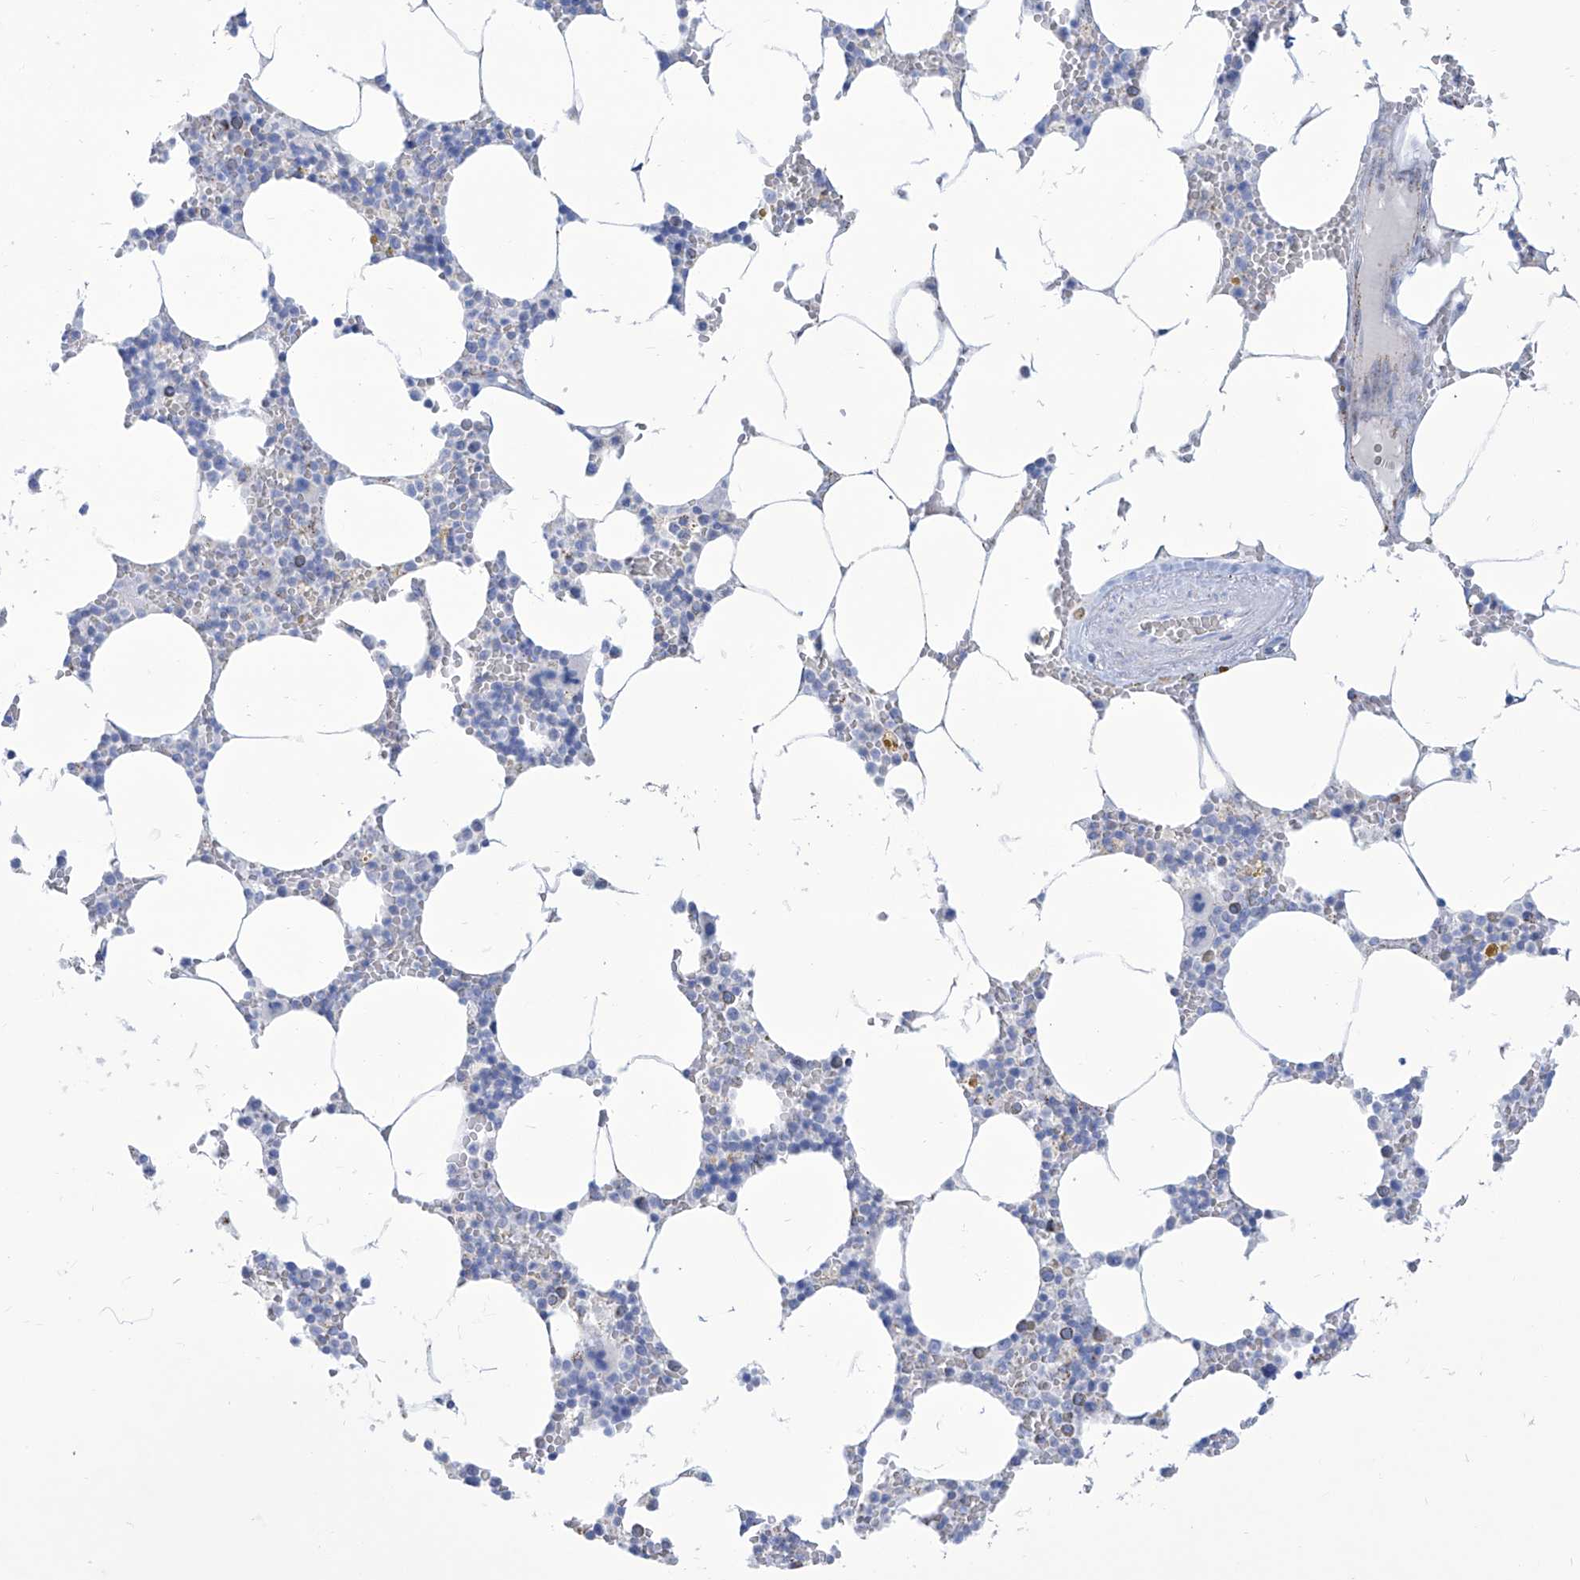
{"staining": {"intensity": "moderate", "quantity": "<25%", "location": "cytoplasmic/membranous"}, "tissue": "bone marrow", "cell_type": "Hematopoietic cells", "image_type": "normal", "snomed": [{"axis": "morphology", "description": "Normal tissue, NOS"}, {"axis": "topography", "description": "Bone marrow"}], "caption": "Approximately <25% of hematopoietic cells in benign bone marrow show moderate cytoplasmic/membranous protein staining as visualized by brown immunohistochemical staining.", "gene": "ALDH6A1", "patient": {"sex": "male", "age": 70}}